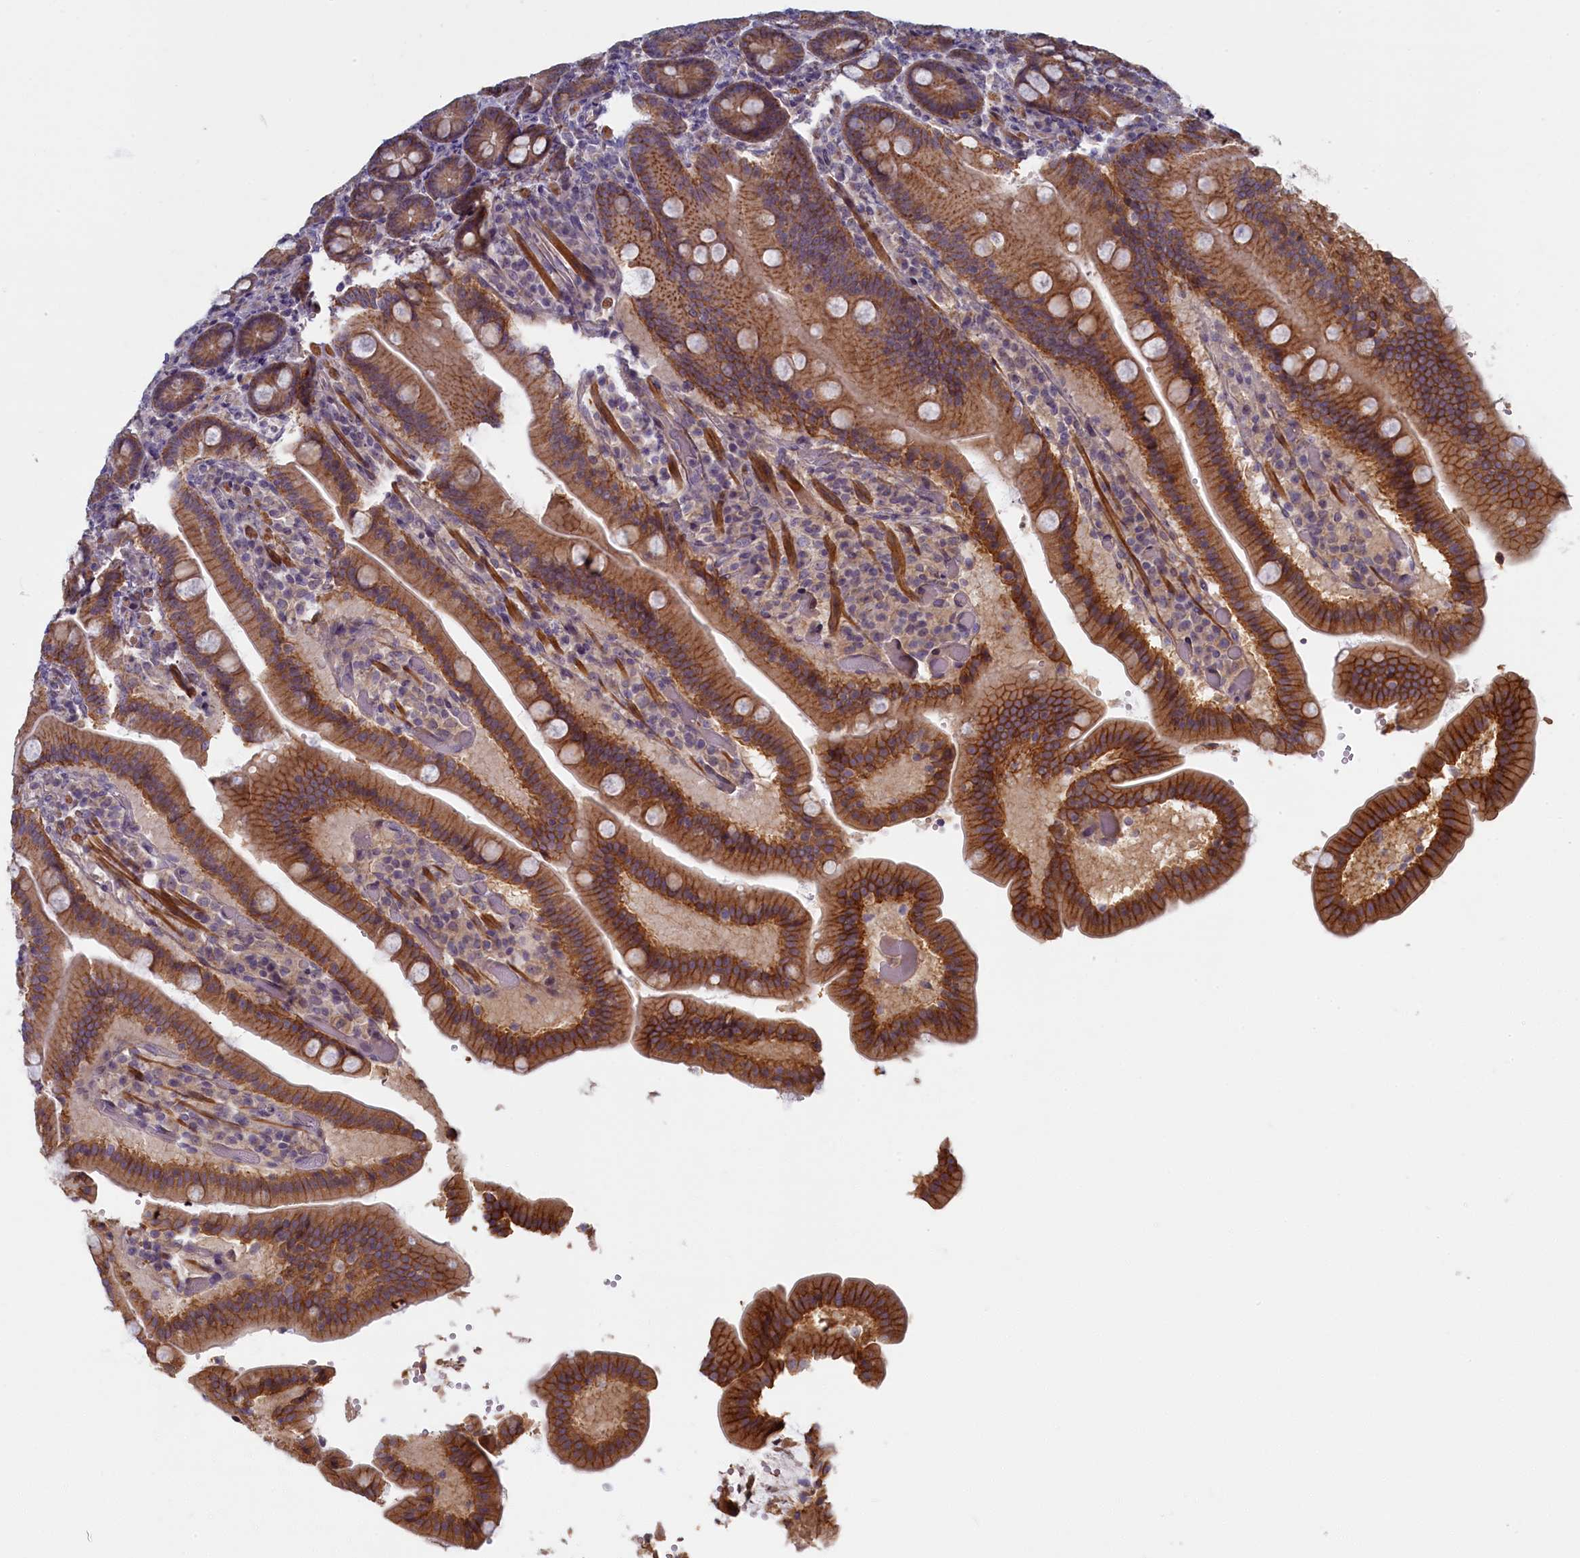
{"staining": {"intensity": "strong", "quantity": ">75%", "location": "cytoplasmic/membranous"}, "tissue": "duodenum", "cell_type": "Glandular cells", "image_type": "normal", "snomed": [{"axis": "morphology", "description": "Normal tissue, NOS"}, {"axis": "topography", "description": "Duodenum"}], "caption": "Duodenum stained for a protein (brown) reveals strong cytoplasmic/membranous positive positivity in about >75% of glandular cells.", "gene": "TRPM4", "patient": {"sex": "female", "age": 62}}